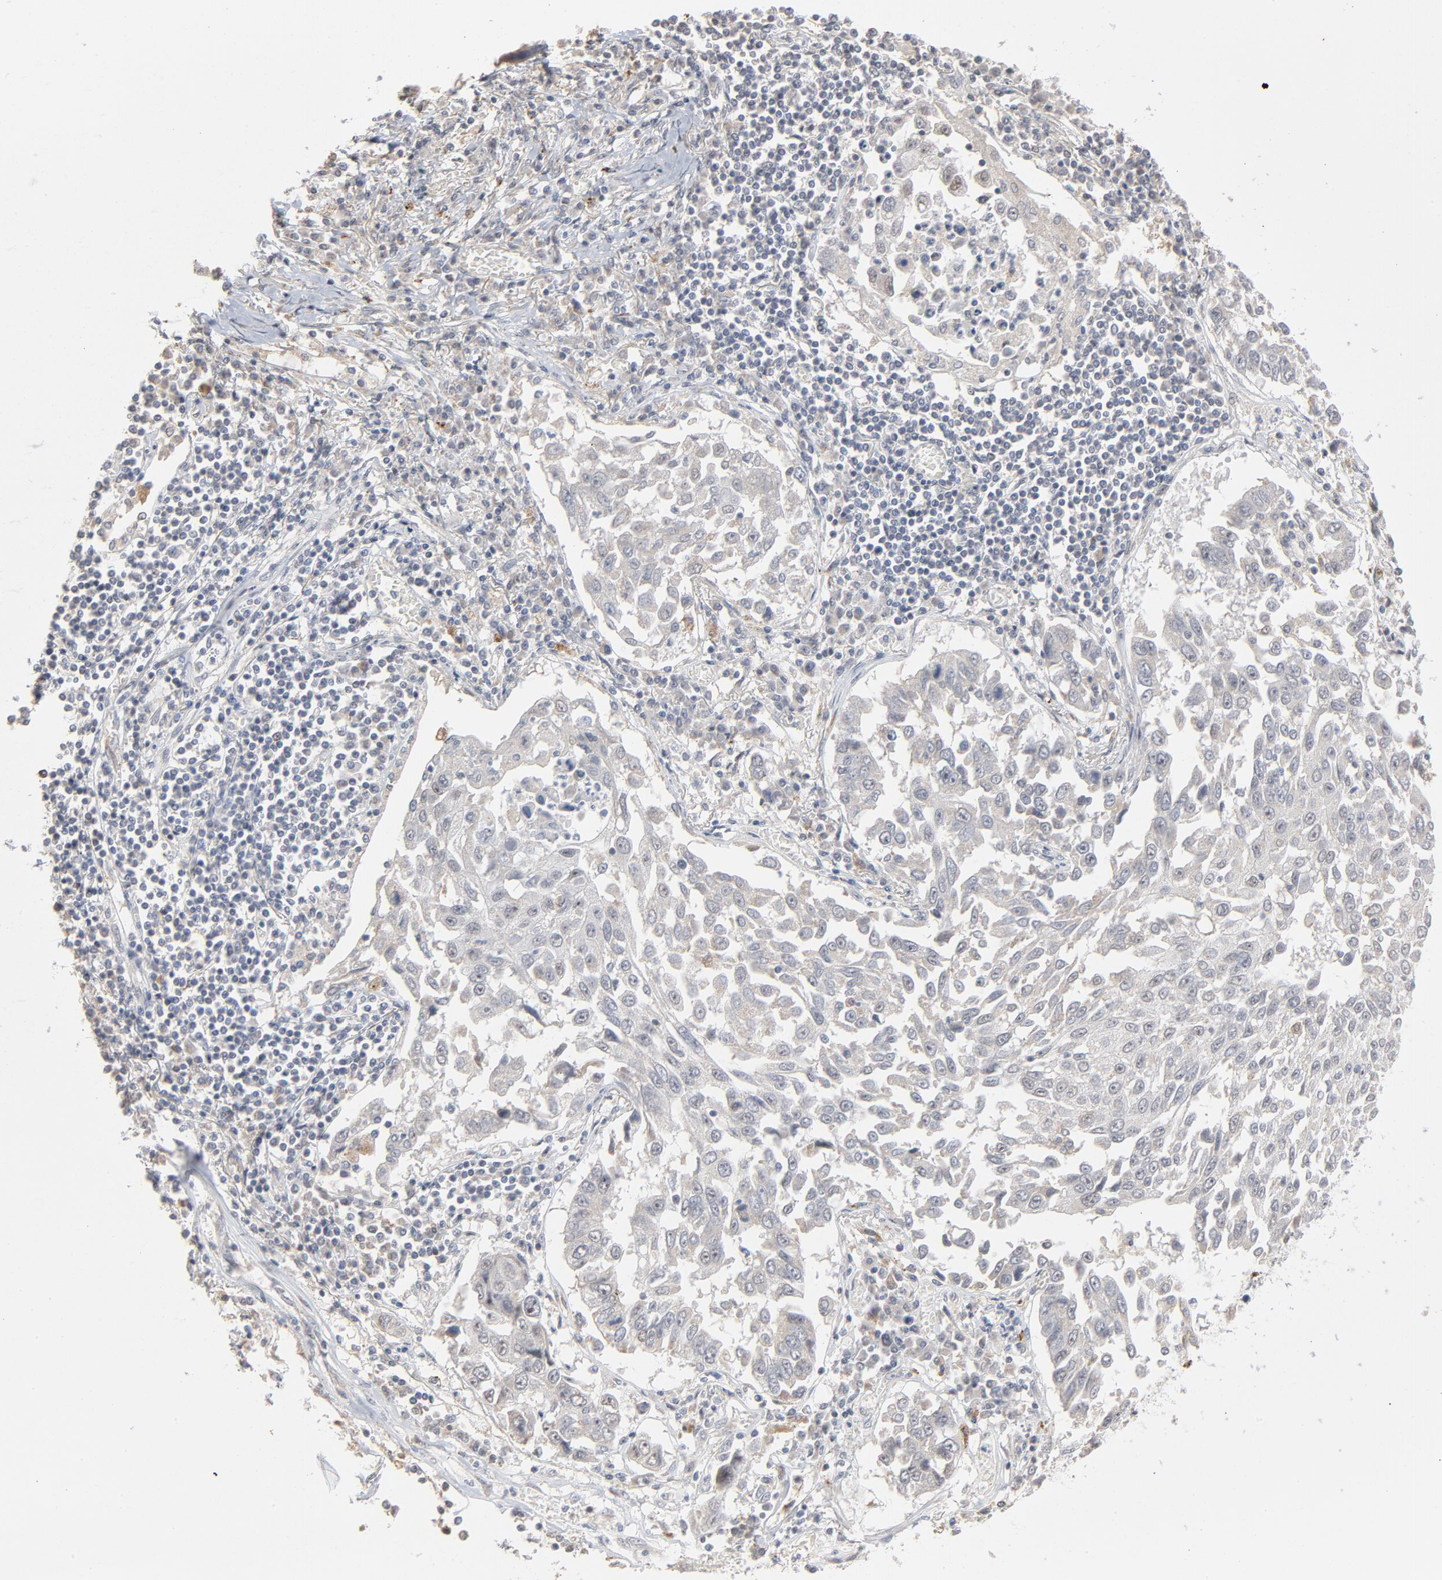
{"staining": {"intensity": "negative", "quantity": "none", "location": "none"}, "tissue": "lung cancer", "cell_type": "Tumor cells", "image_type": "cancer", "snomed": [{"axis": "morphology", "description": "Squamous cell carcinoma, NOS"}, {"axis": "topography", "description": "Lung"}], "caption": "Immunohistochemistry (IHC) photomicrograph of lung squamous cell carcinoma stained for a protein (brown), which reveals no positivity in tumor cells.", "gene": "POMT2", "patient": {"sex": "male", "age": 71}}